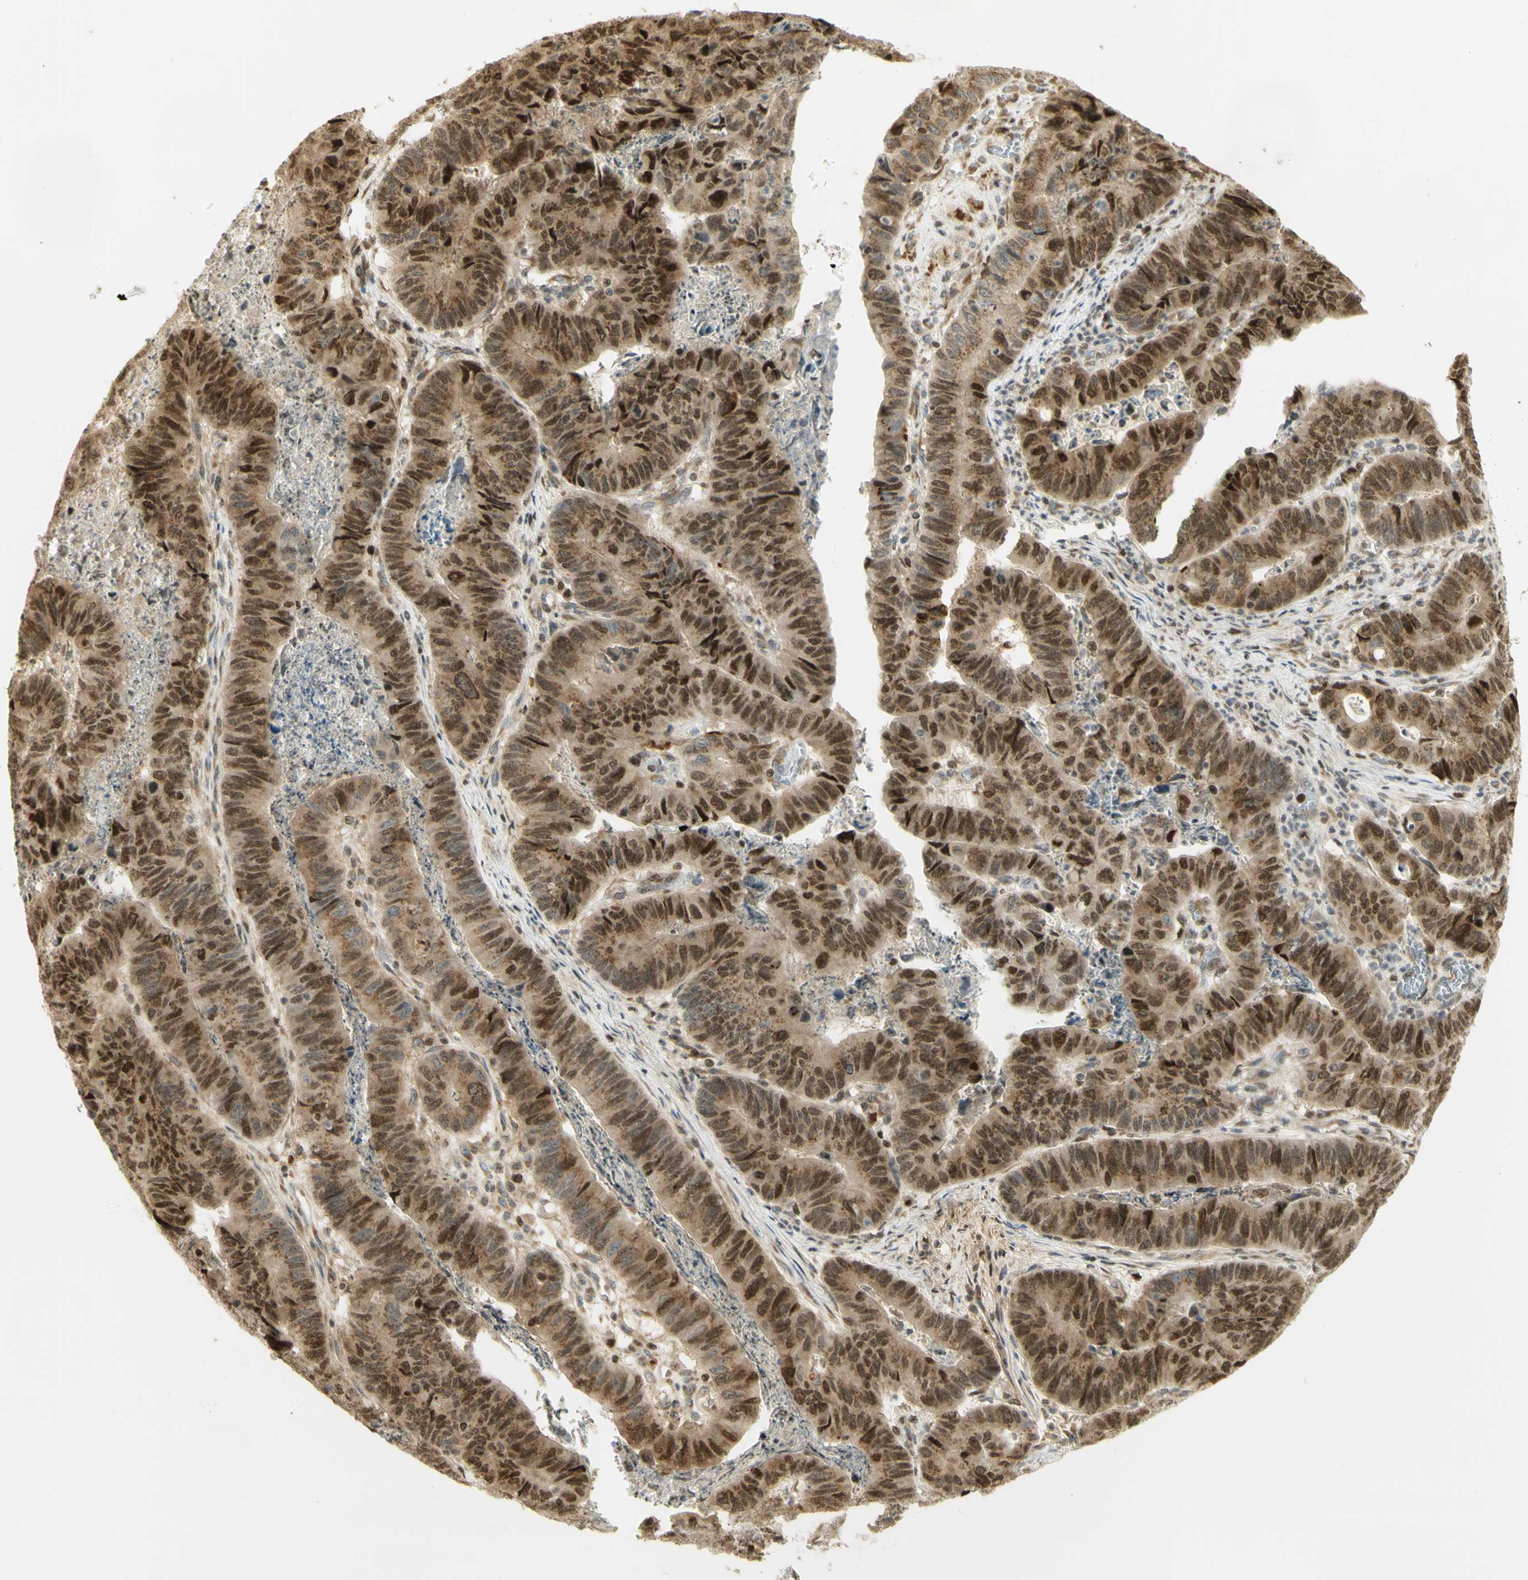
{"staining": {"intensity": "strong", "quantity": ">75%", "location": "cytoplasmic/membranous,nuclear"}, "tissue": "stomach cancer", "cell_type": "Tumor cells", "image_type": "cancer", "snomed": [{"axis": "morphology", "description": "Adenocarcinoma, NOS"}, {"axis": "topography", "description": "Stomach, lower"}], "caption": "Stomach cancer was stained to show a protein in brown. There is high levels of strong cytoplasmic/membranous and nuclear staining in approximately >75% of tumor cells.", "gene": "KIF11", "patient": {"sex": "male", "age": 77}}